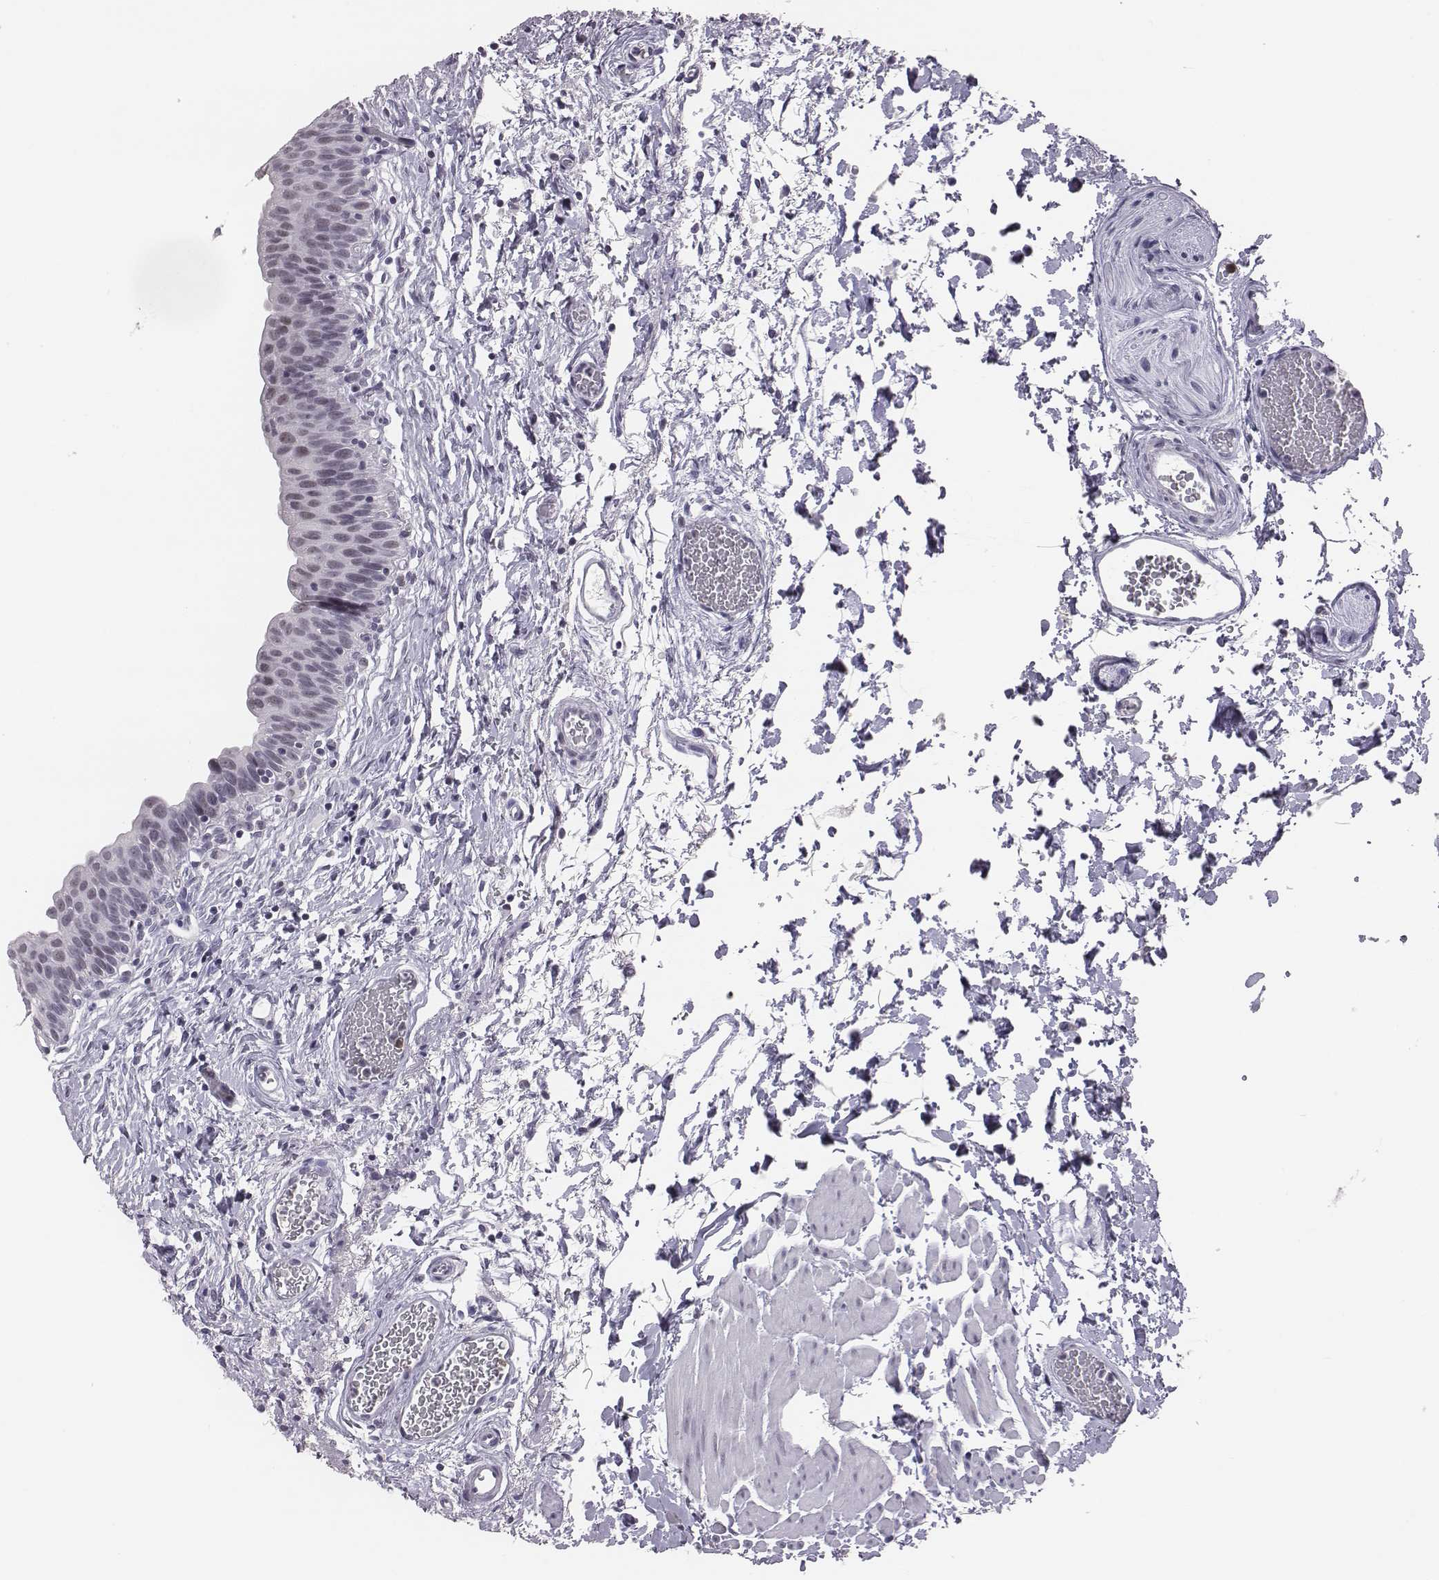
{"staining": {"intensity": "weak", "quantity": "25%-75%", "location": "nuclear"}, "tissue": "urinary bladder", "cell_type": "Urothelial cells", "image_type": "normal", "snomed": [{"axis": "morphology", "description": "Normal tissue, NOS"}, {"axis": "topography", "description": "Urinary bladder"}], "caption": "DAB immunohistochemical staining of benign human urinary bladder displays weak nuclear protein positivity in about 25%-75% of urothelial cells.", "gene": "ACOD1", "patient": {"sex": "male", "age": 56}}